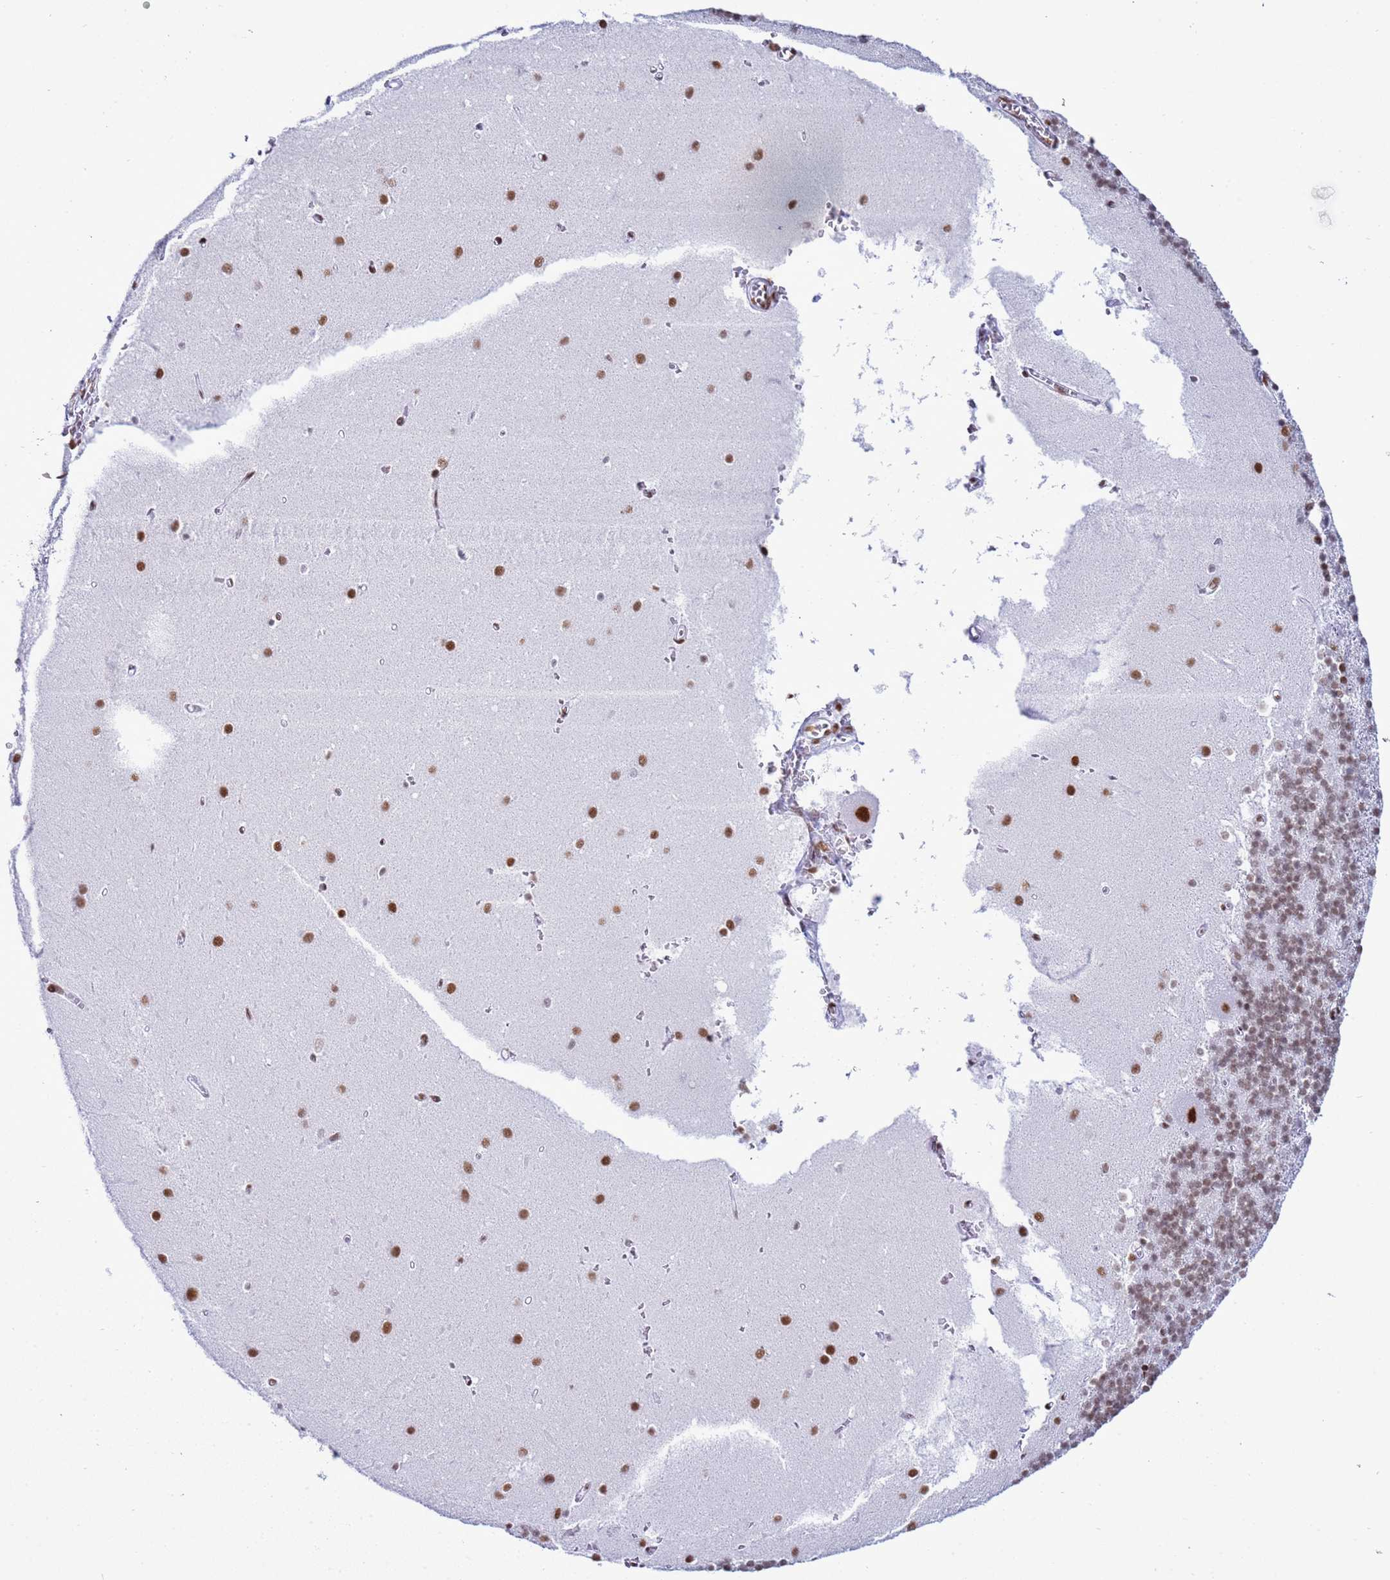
{"staining": {"intensity": "weak", "quantity": "25%-75%", "location": "nuclear"}, "tissue": "cerebellum", "cell_type": "Cells in granular layer", "image_type": "normal", "snomed": [{"axis": "morphology", "description": "Normal tissue, NOS"}, {"axis": "topography", "description": "Cerebellum"}], "caption": "IHC photomicrograph of normal cerebellum: cerebellum stained using immunohistochemistry demonstrates low levels of weak protein expression localized specifically in the nuclear of cells in granular layer, appearing as a nuclear brown color.", "gene": "RALY", "patient": {"sex": "male", "age": 54}}